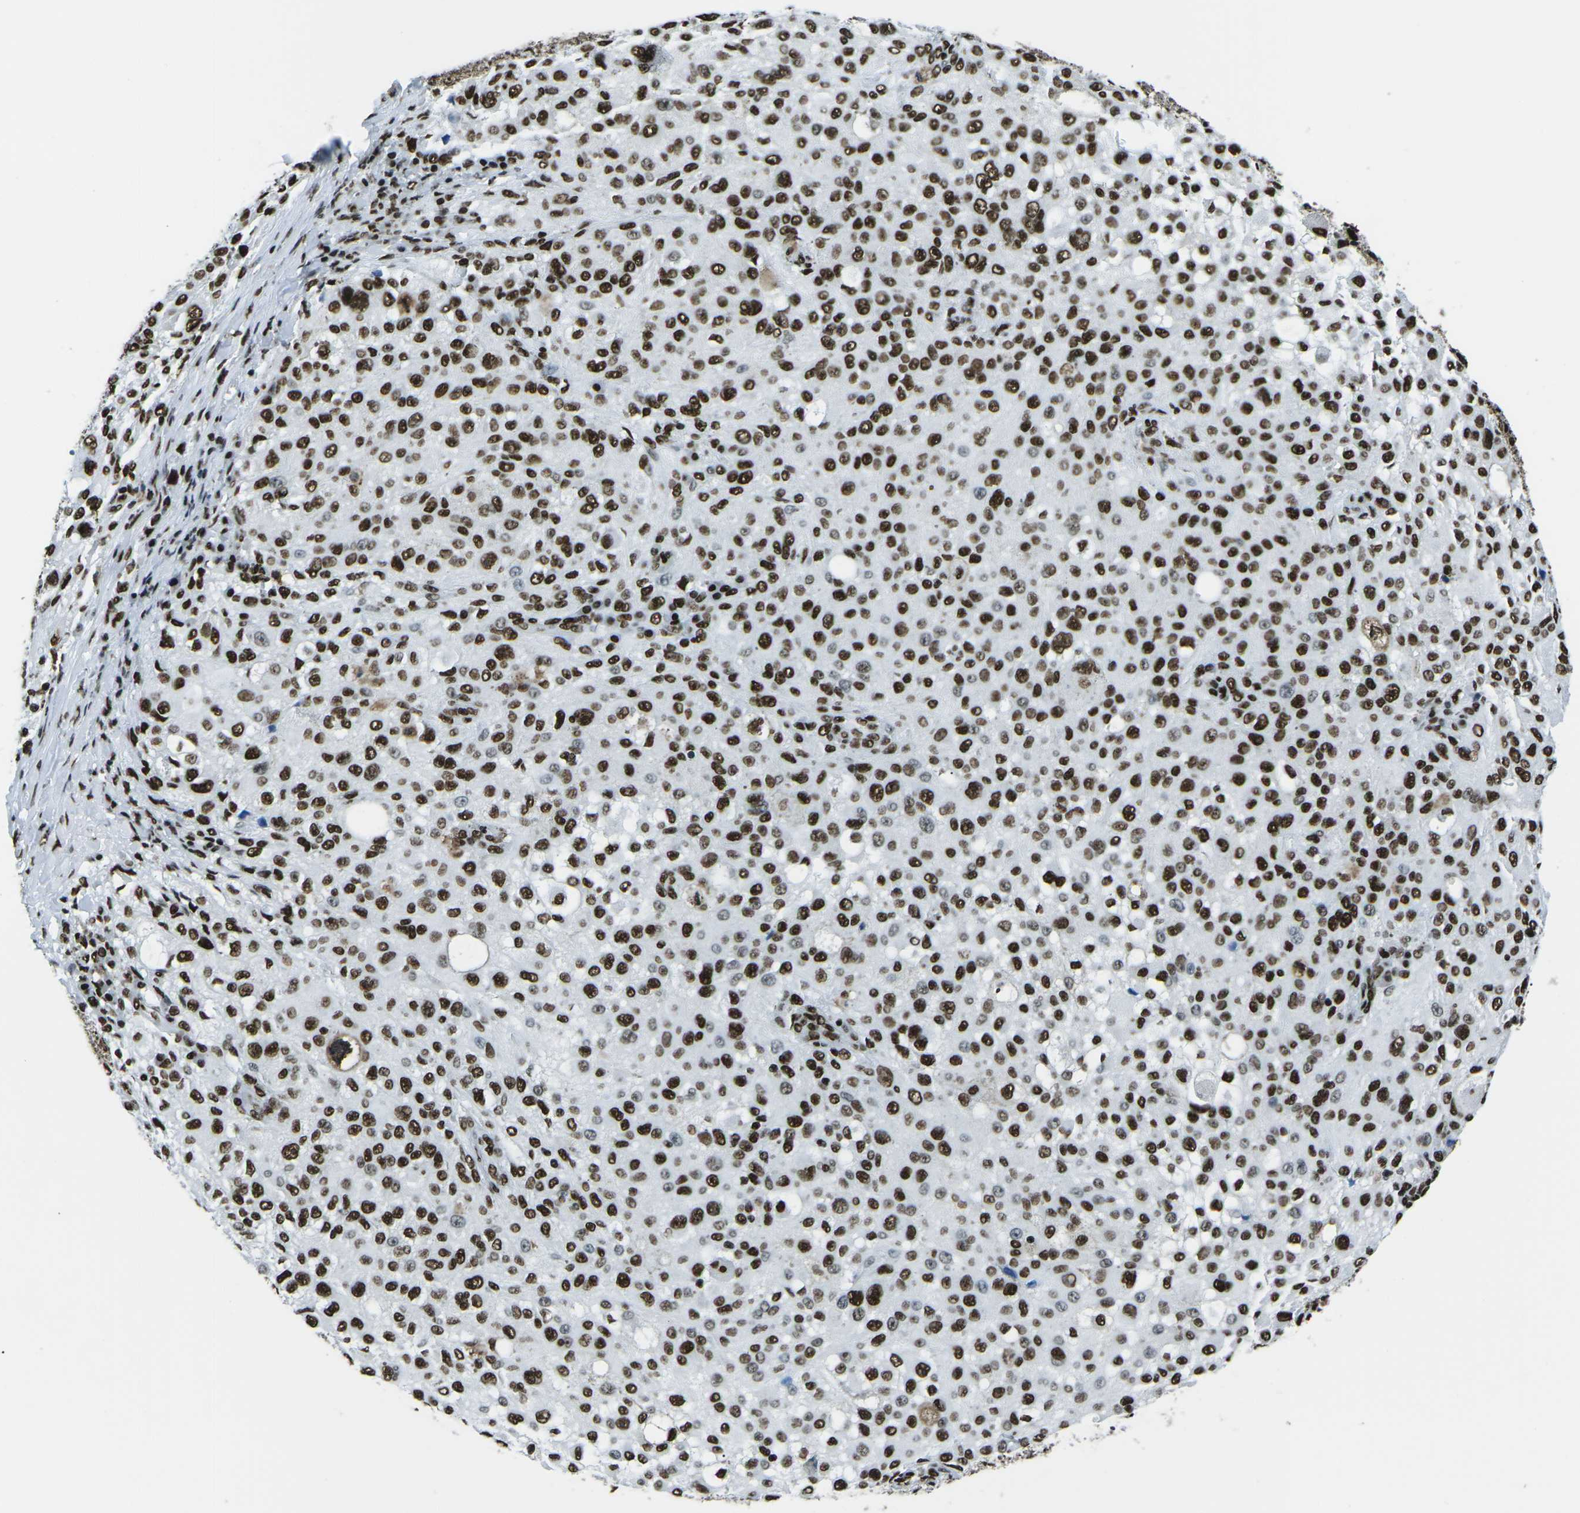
{"staining": {"intensity": "strong", "quantity": ">75%", "location": "nuclear"}, "tissue": "melanoma", "cell_type": "Tumor cells", "image_type": "cancer", "snomed": [{"axis": "morphology", "description": "Necrosis, NOS"}, {"axis": "morphology", "description": "Malignant melanoma, NOS"}, {"axis": "topography", "description": "Skin"}], "caption": "Melanoma stained for a protein exhibits strong nuclear positivity in tumor cells. The protein is stained brown, and the nuclei are stained in blue (DAB (3,3'-diaminobenzidine) IHC with brightfield microscopy, high magnification).", "gene": "HNRNPL", "patient": {"sex": "female", "age": 87}}